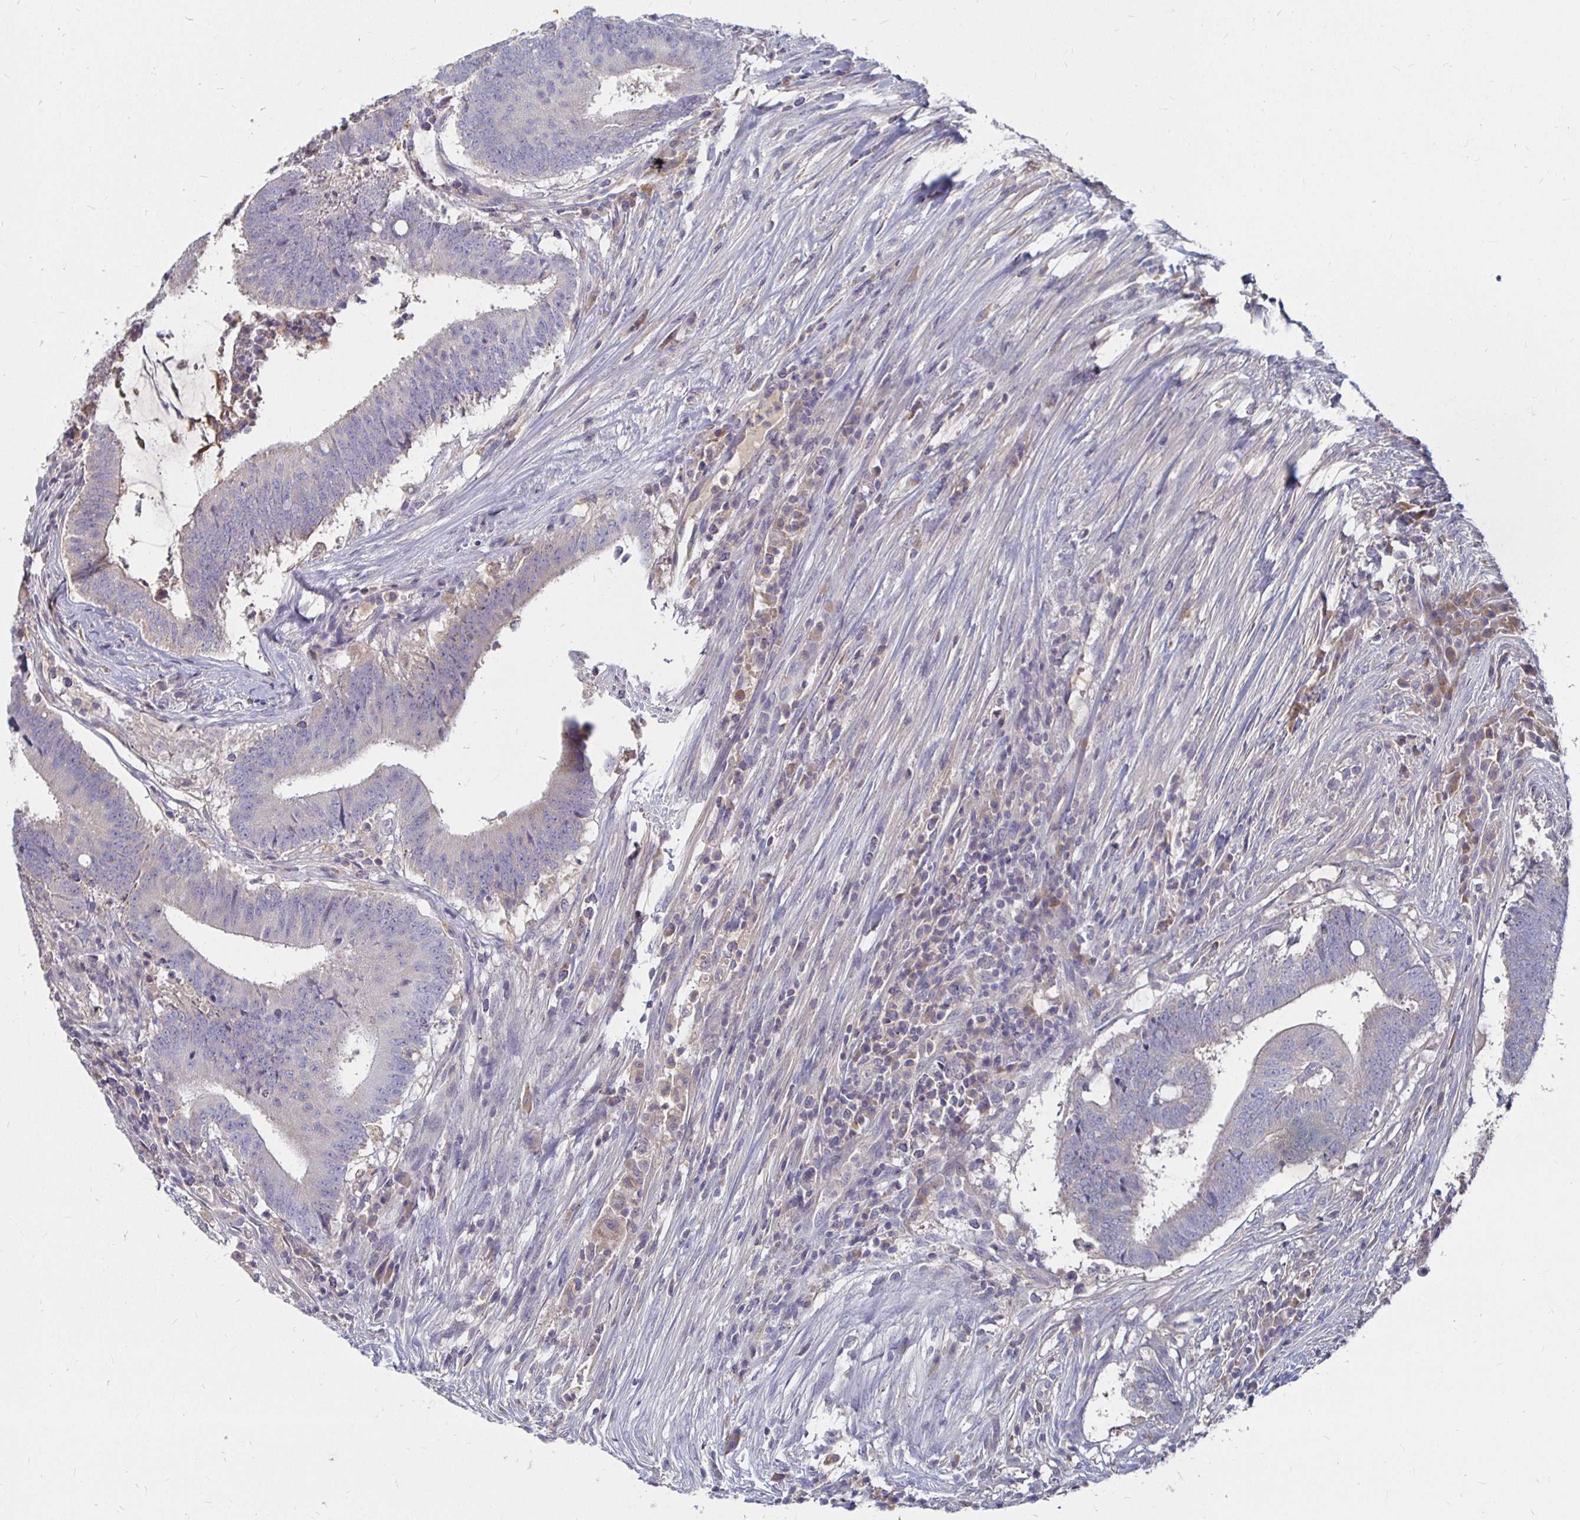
{"staining": {"intensity": "weak", "quantity": "<25%", "location": "cytoplasmic/membranous"}, "tissue": "colorectal cancer", "cell_type": "Tumor cells", "image_type": "cancer", "snomed": [{"axis": "morphology", "description": "Adenocarcinoma, NOS"}, {"axis": "topography", "description": "Colon"}], "caption": "IHC of colorectal cancer exhibits no staining in tumor cells.", "gene": "RNF144B", "patient": {"sex": "female", "age": 43}}